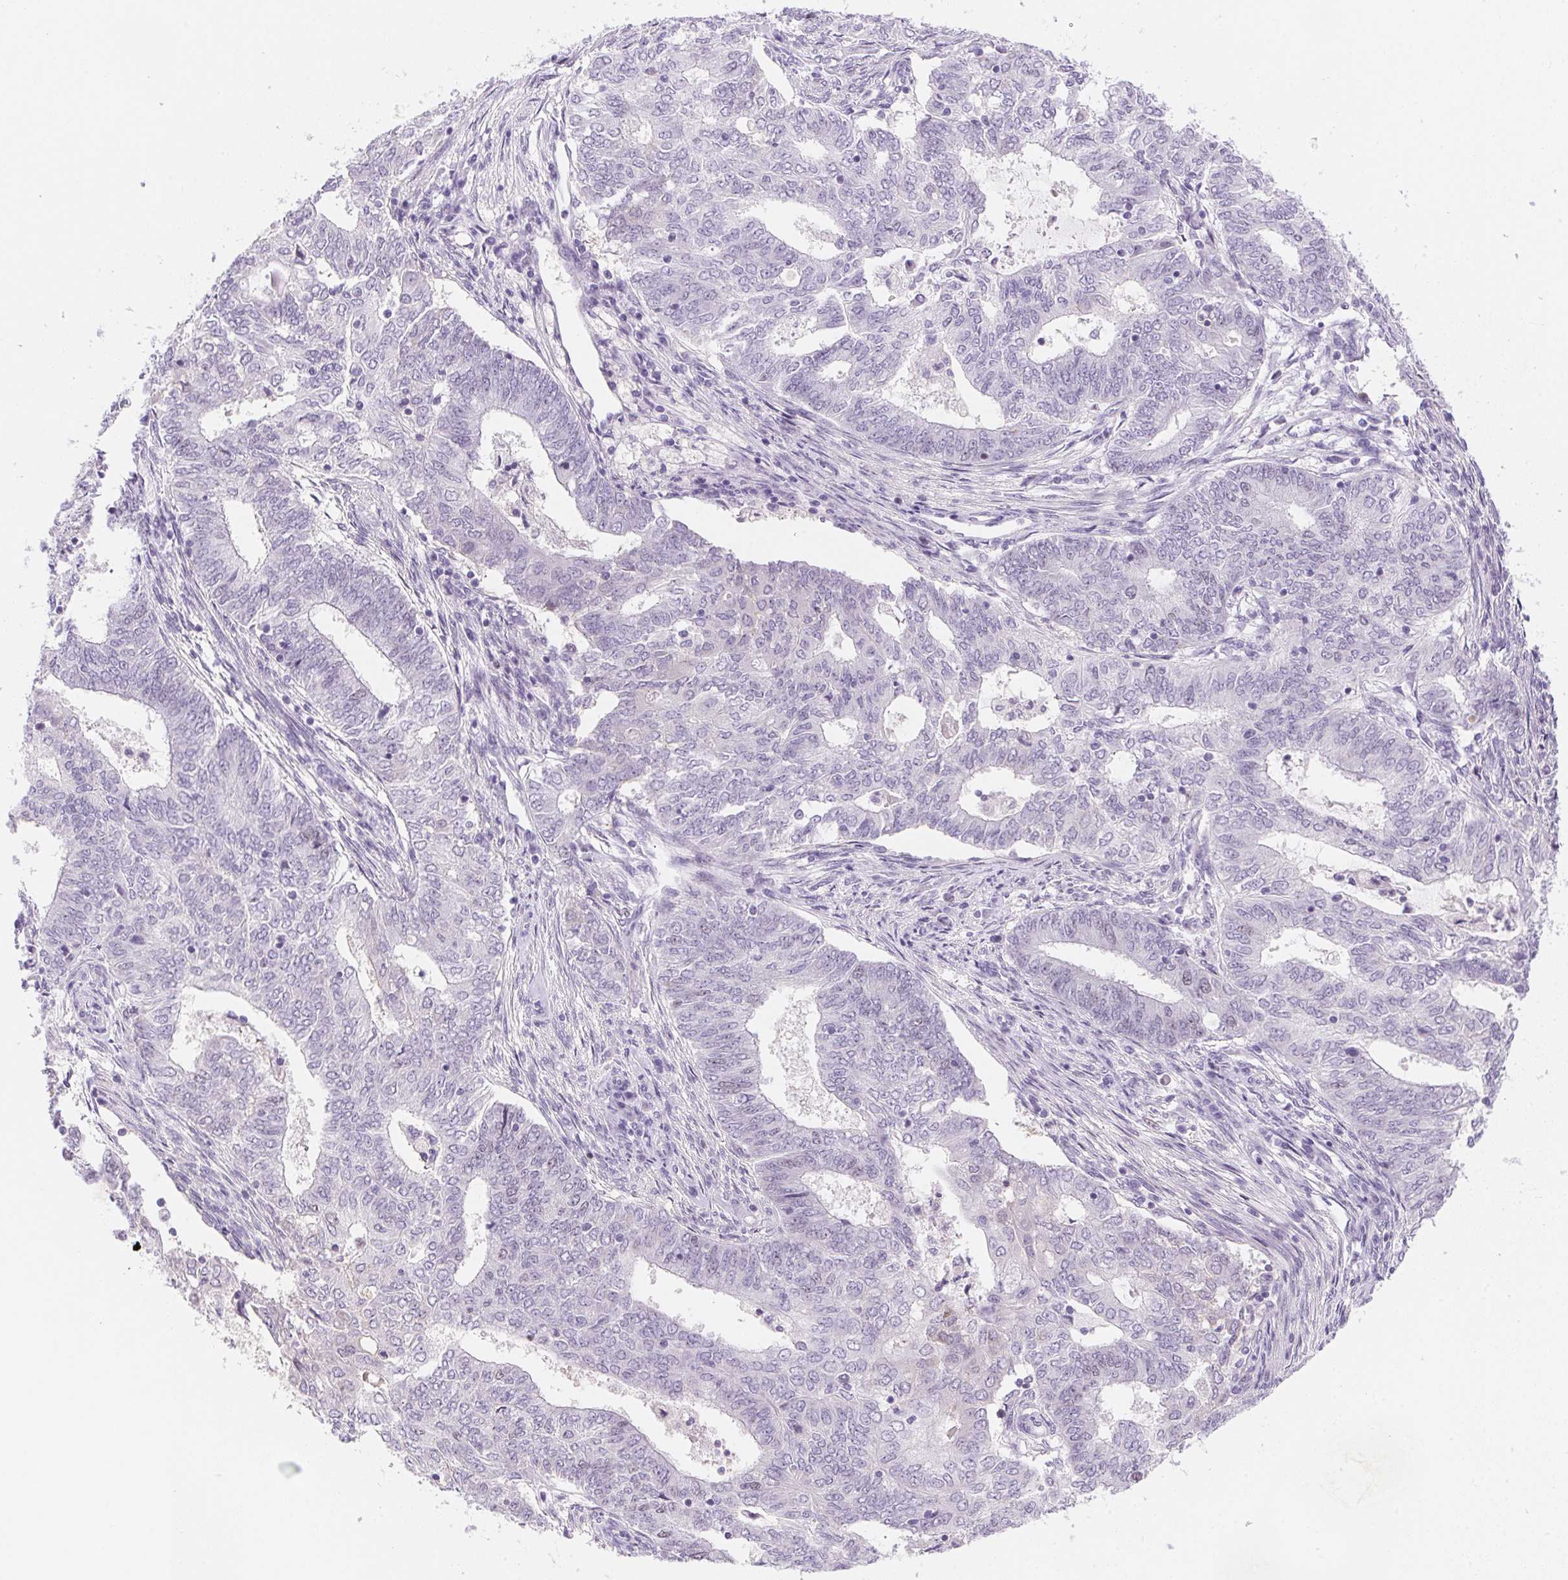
{"staining": {"intensity": "weak", "quantity": "<25%", "location": "nuclear"}, "tissue": "endometrial cancer", "cell_type": "Tumor cells", "image_type": "cancer", "snomed": [{"axis": "morphology", "description": "Adenocarcinoma, NOS"}, {"axis": "topography", "description": "Endometrium"}], "caption": "Immunohistochemical staining of human endometrial cancer reveals no significant staining in tumor cells.", "gene": "HELLS", "patient": {"sex": "female", "age": 62}}